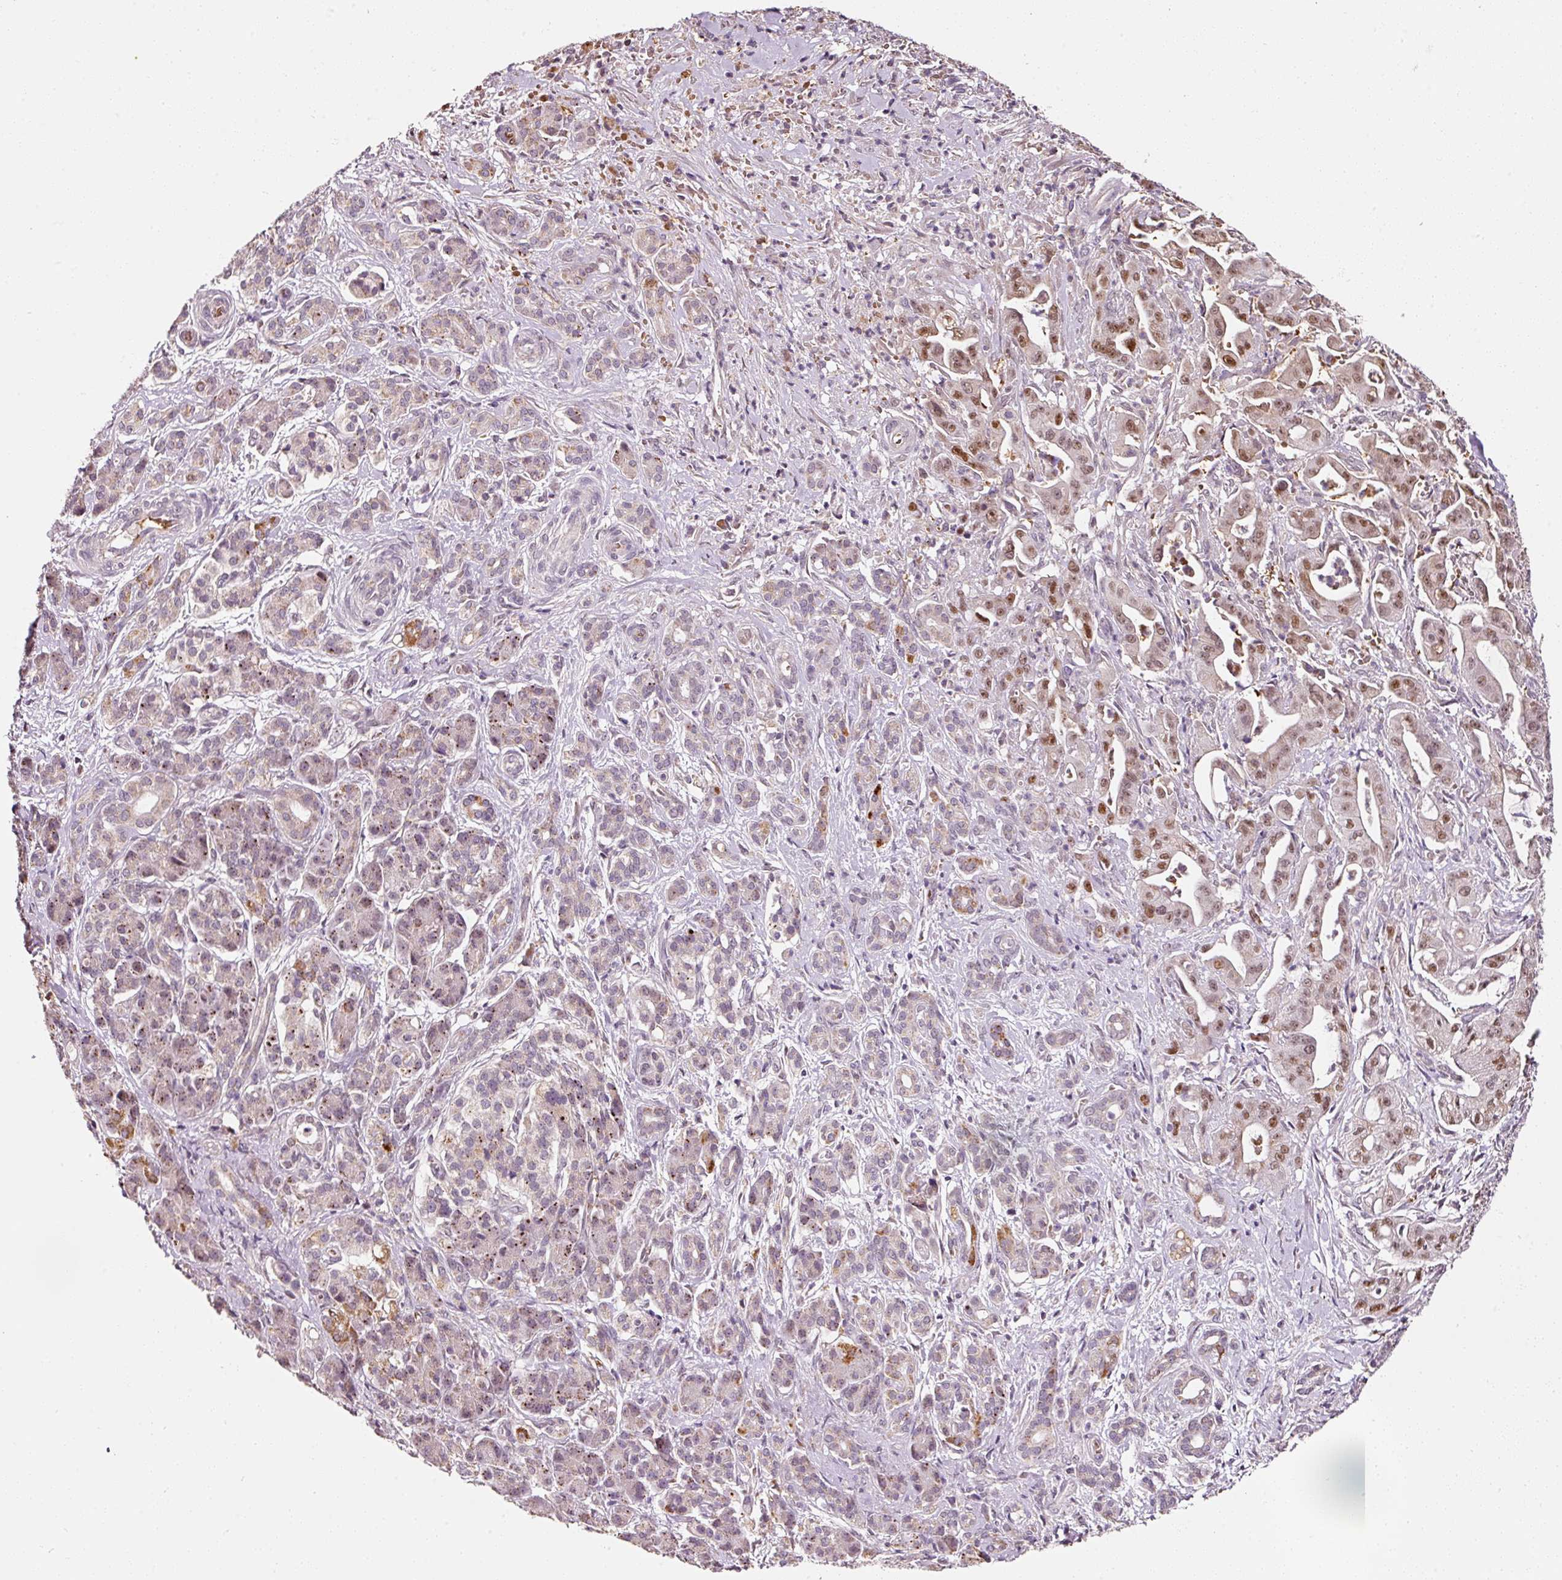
{"staining": {"intensity": "moderate", "quantity": ">75%", "location": "nuclear"}, "tissue": "pancreatic cancer", "cell_type": "Tumor cells", "image_type": "cancer", "snomed": [{"axis": "morphology", "description": "Adenocarcinoma, NOS"}, {"axis": "topography", "description": "Pancreas"}], "caption": "Tumor cells show medium levels of moderate nuclear staining in about >75% of cells in pancreatic cancer. The protein is shown in brown color, while the nuclei are stained blue.", "gene": "ZNF460", "patient": {"sex": "male", "age": 57}}